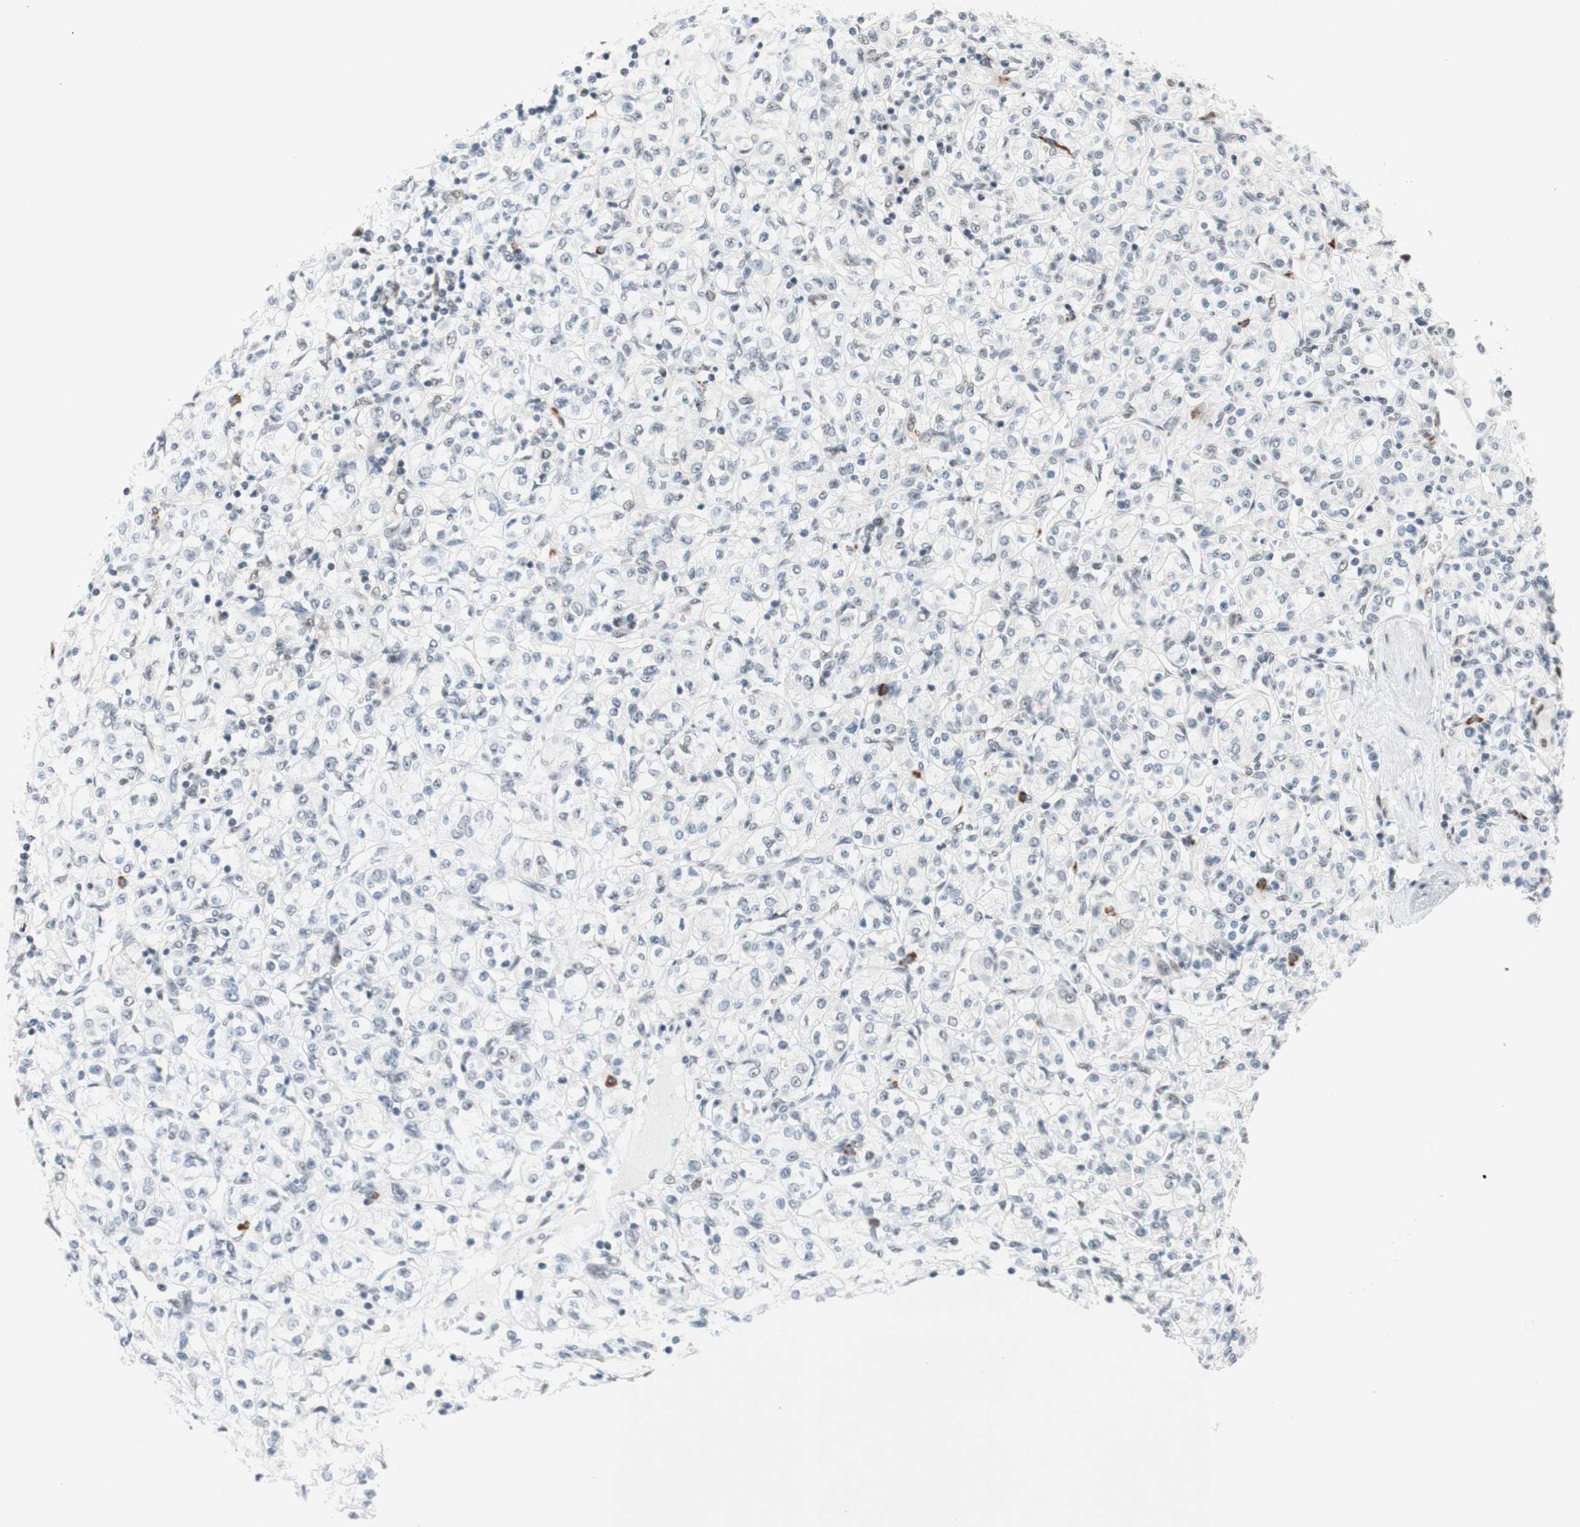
{"staining": {"intensity": "negative", "quantity": "none", "location": "none"}, "tissue": "renal cancer", "cell_type": "Tumor cells", "image_type": "cancer", "snomed": [{"axis": "morphology", "description": "Adenocarcinoma, NOS"}, {"axis": "topography", "description": "Kidney"}], "caption": "IHC histopathology image of renal cancer (adenocarcinoma) stained for a protein (brown), which exhibits no expression in tumor cells.", "gene": "PRPF19", "patient": {"sex": "male", "age": 77}}